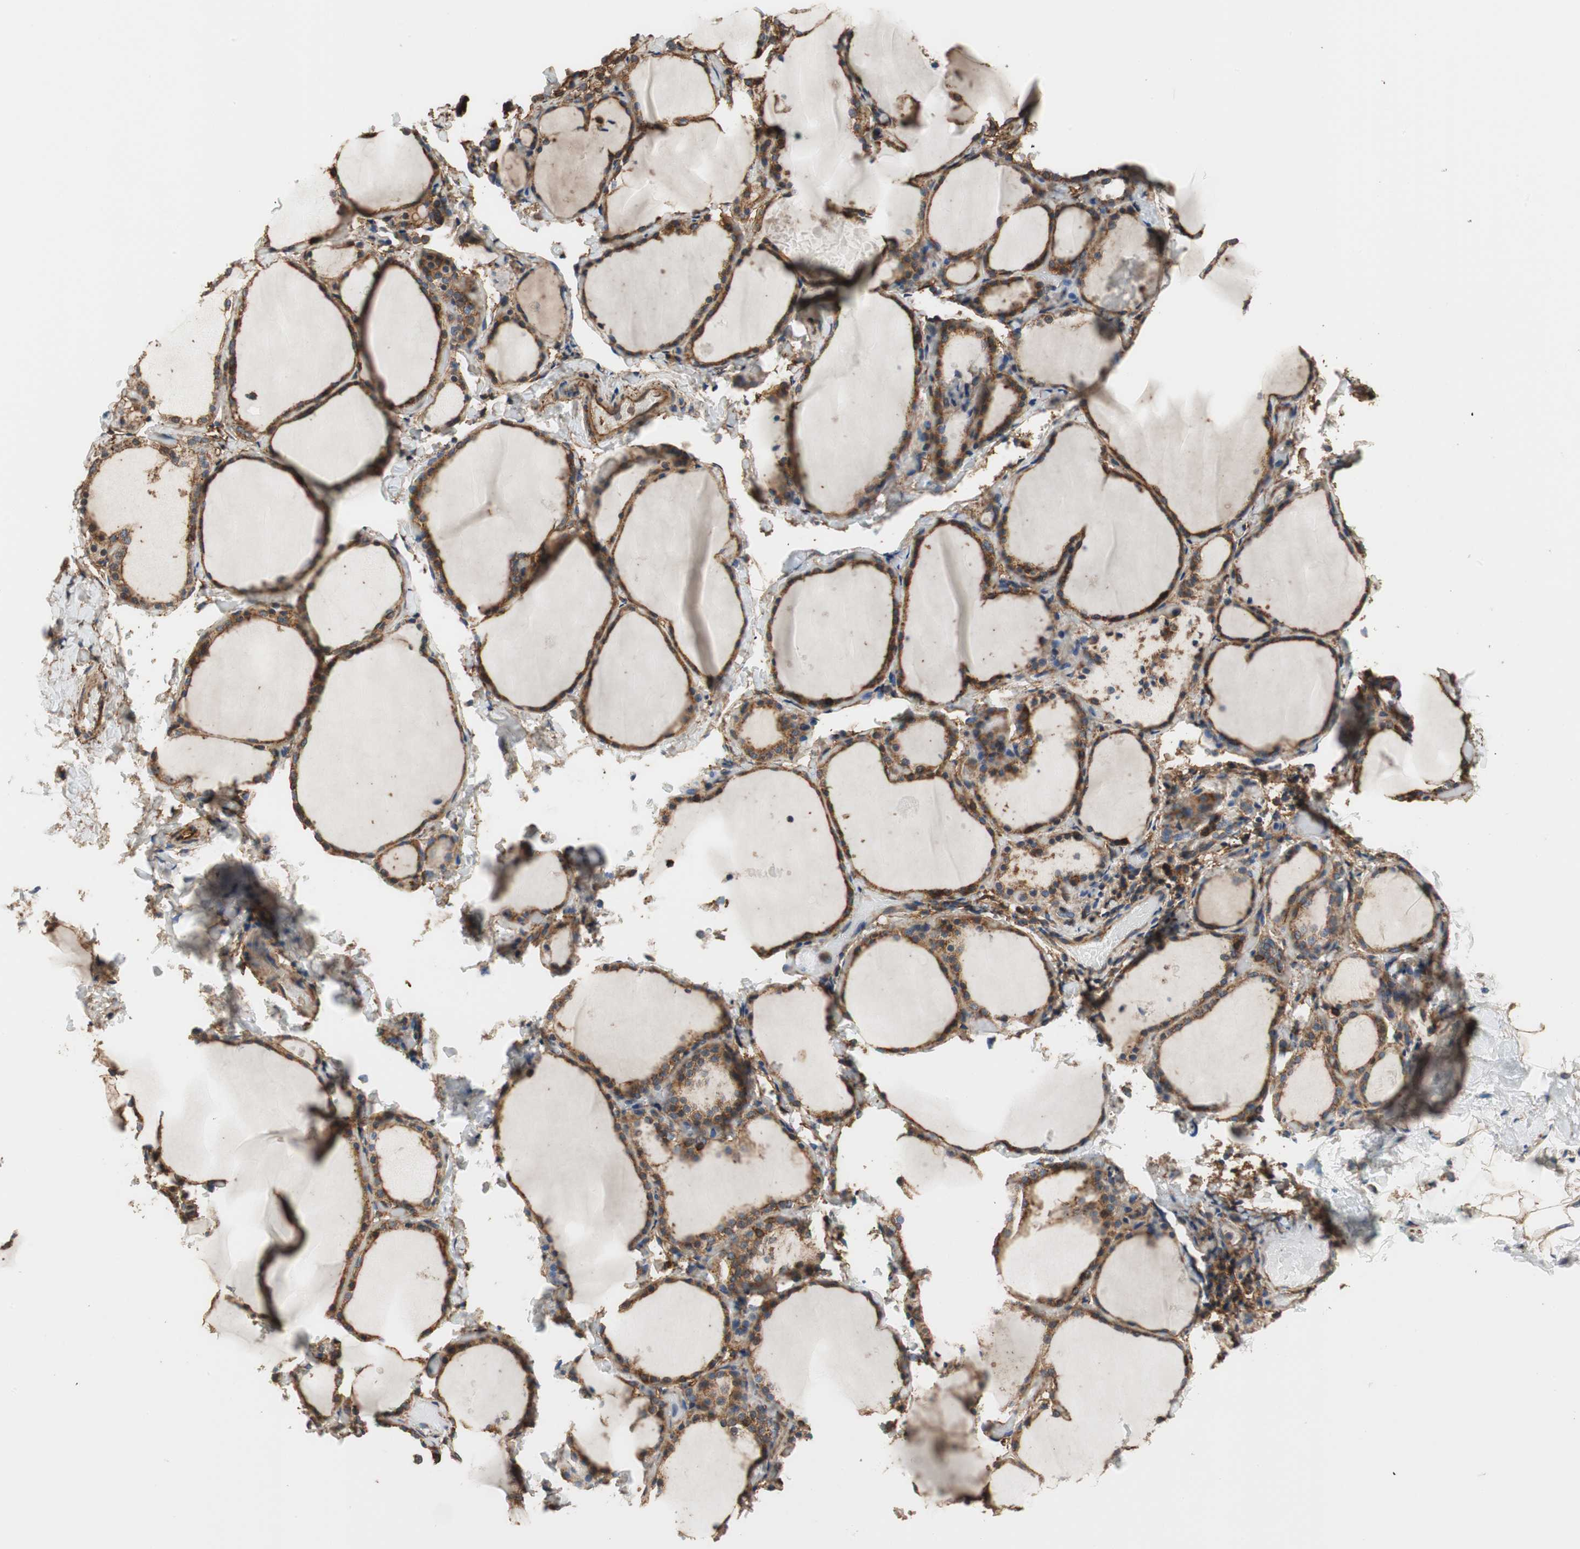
{"staining": {"intensity": "strong", "quantity": ">75%", "location": "cytoplasmic/membranous"}, "tissue": "thyroid gland", "cell_type": "Glandular cells", "image_type": "normal", "snomed": [{"axis": "morphology", "description": "Normal tissue, NOS"}, {"axis": "morphology", "description": "Papillary adenocarcinoma, NOS"}, {"axis": "topography", "description": "Thyroid gland"}], "caption": "Immunohistochemistry histopathology image of normal thyroid gland stained for a protein (brown), which shows high levels of strong cytoplasmic/membranous expression in about >75% of glandular cells.", "gene": "IL1RL1", "patient": {"sex": "female", "age": 30}}